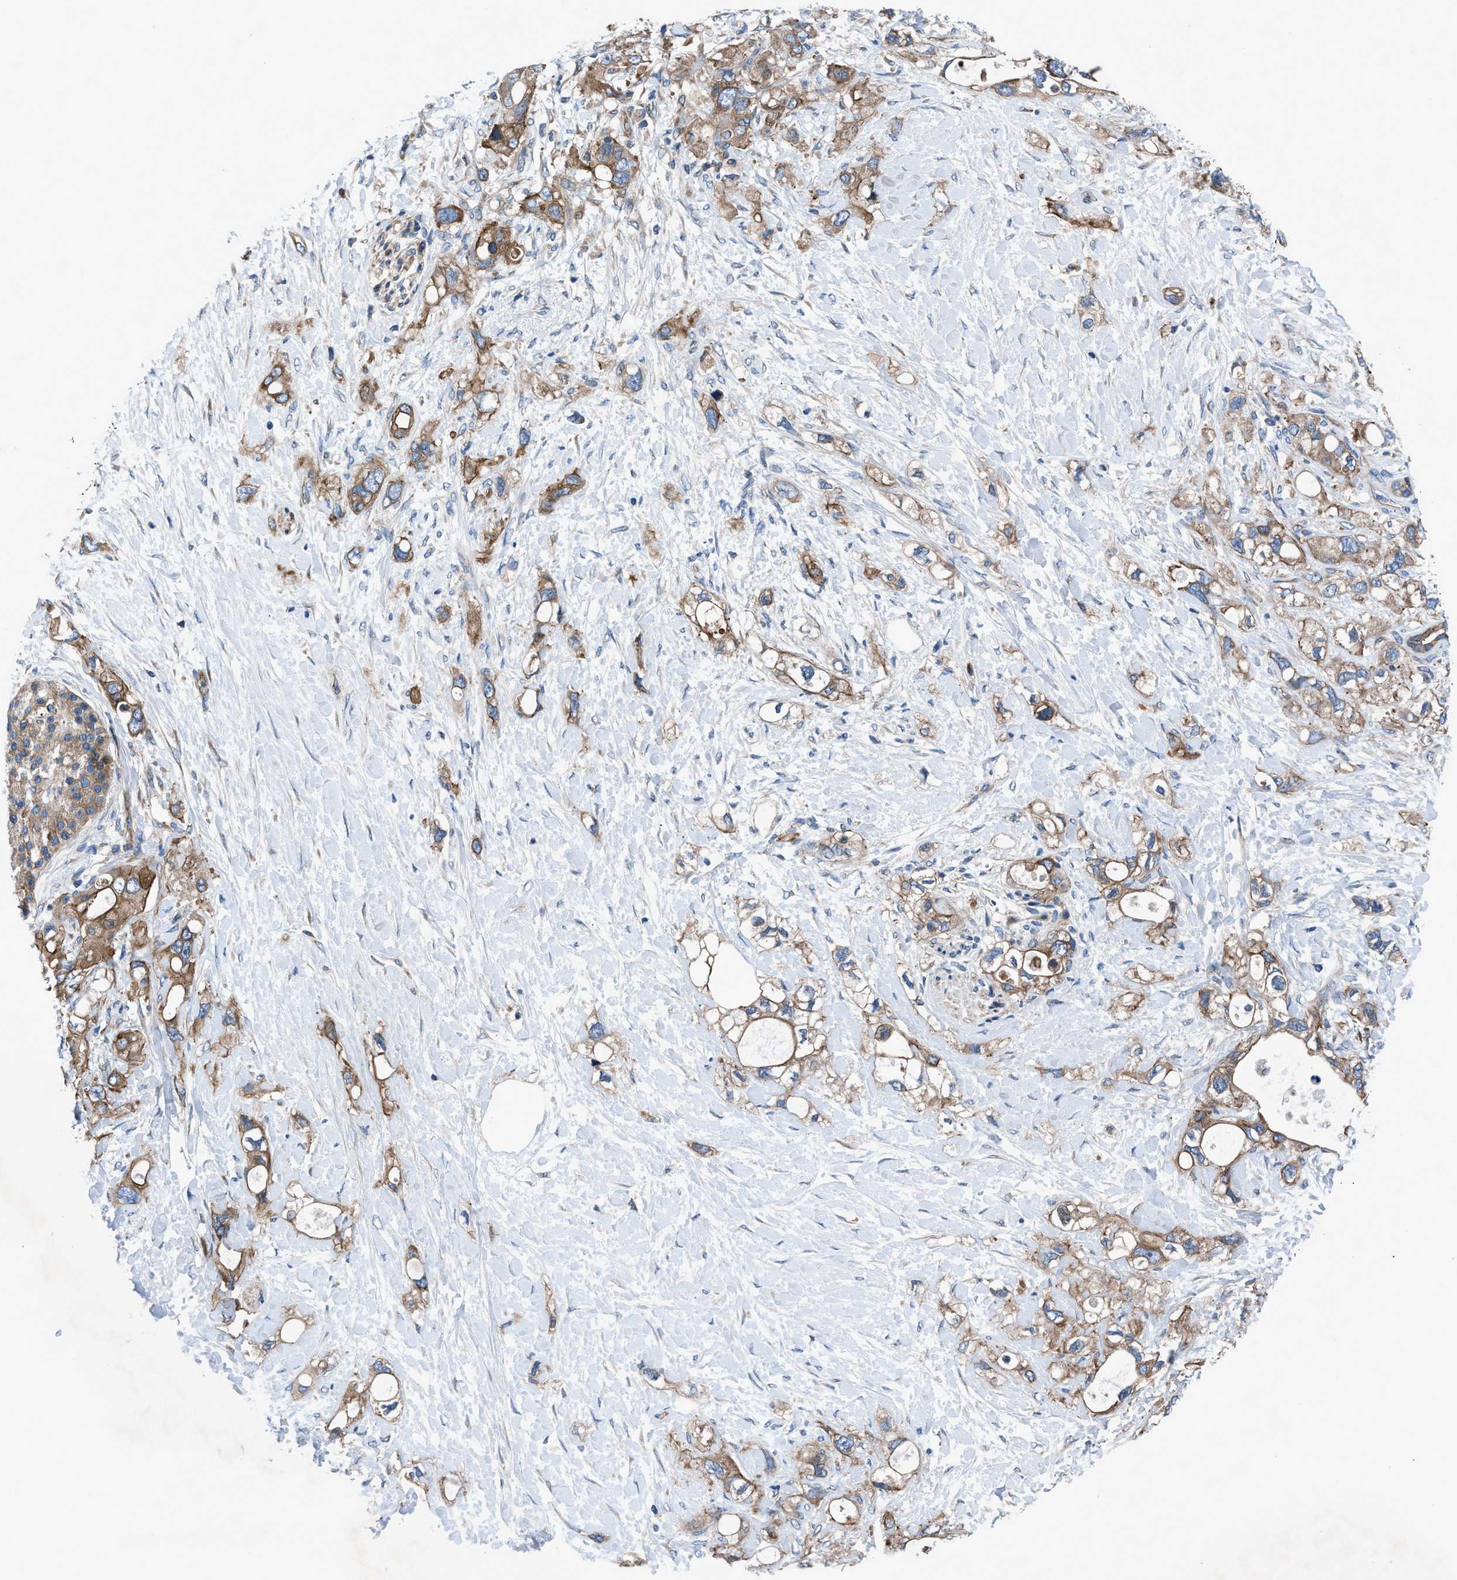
{"staining": {"intensity": "moderate", "quantity": ">75%", "location": "cytoplasmic/membranous"}, "tissue": "pancreatic cancer", "cell_type": "Tumor cells", "image_type": "cancer", "snomed": [{"axis": "morphology", "description": "Adenocarcinoma, NOS"}, {"axis": "topography", "description": "Pancreas"}], "caption": "Immunohistochemical staining of human pancreatic cancer (adenocarcinoma) reveals medium levels of moderate cytoplasmic/membranous positivity in about >75% of tumor cells. Immunohistochemistry stains the protein of interest in brown and the nuclei are stained blue.", "gene": "TRIP4", "patient": {"sex": "female", "age": 56}}